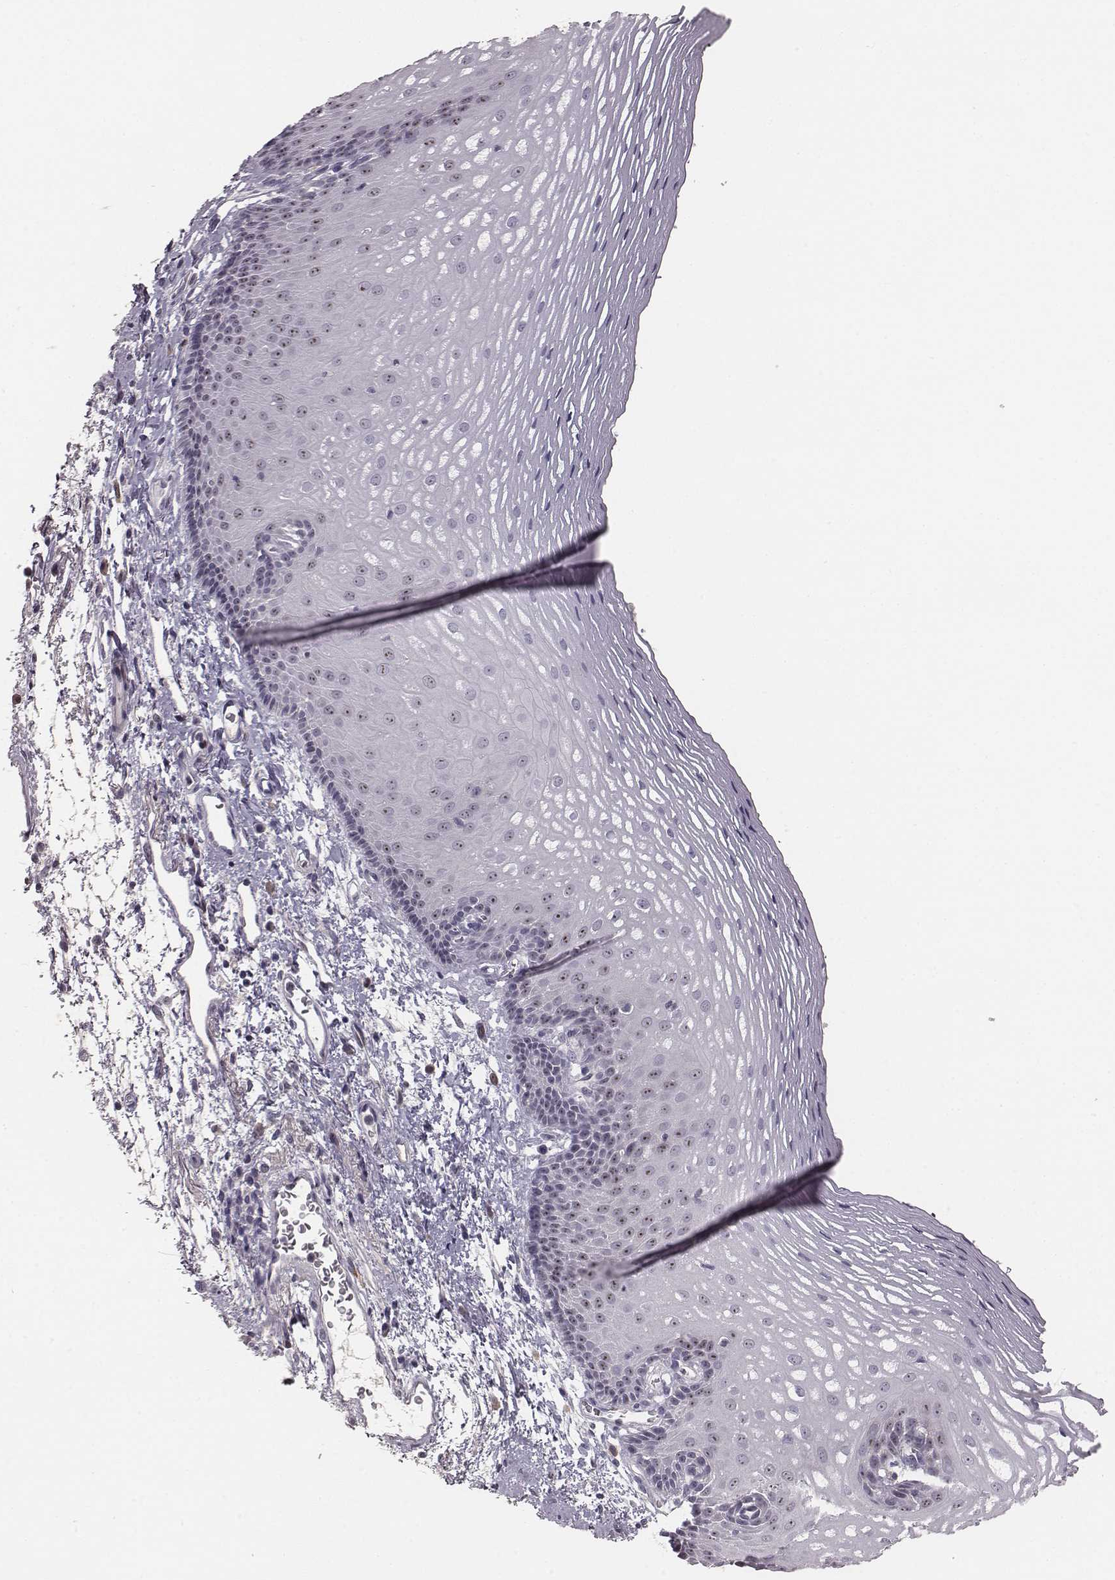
{"staining": {"intensity": "moderate", "quantity": "25%-75%", "location": "nuclear"}, "tissue": "esophagus", "cell_type": "Squamous epithelial cells", "image_type": "normal", "snomed": [{"axis": "morphology", "description": "Normal tissue, NOS"}, {"axis": "topography", "description": "Esophagus"}], "caption": "Protein analysis of benign esophagus displays moderate nuclear expression in about 25%-75% of squamous epithelial cells. The protein of interest is stained brown, and the nuclei are stained in blue (DAB (3,3'-diaminobenzidine) IHC with brightfield microscopy, high magnification).", "gene": "NIFK", "patient": {"sex": "male", "age": 76}}